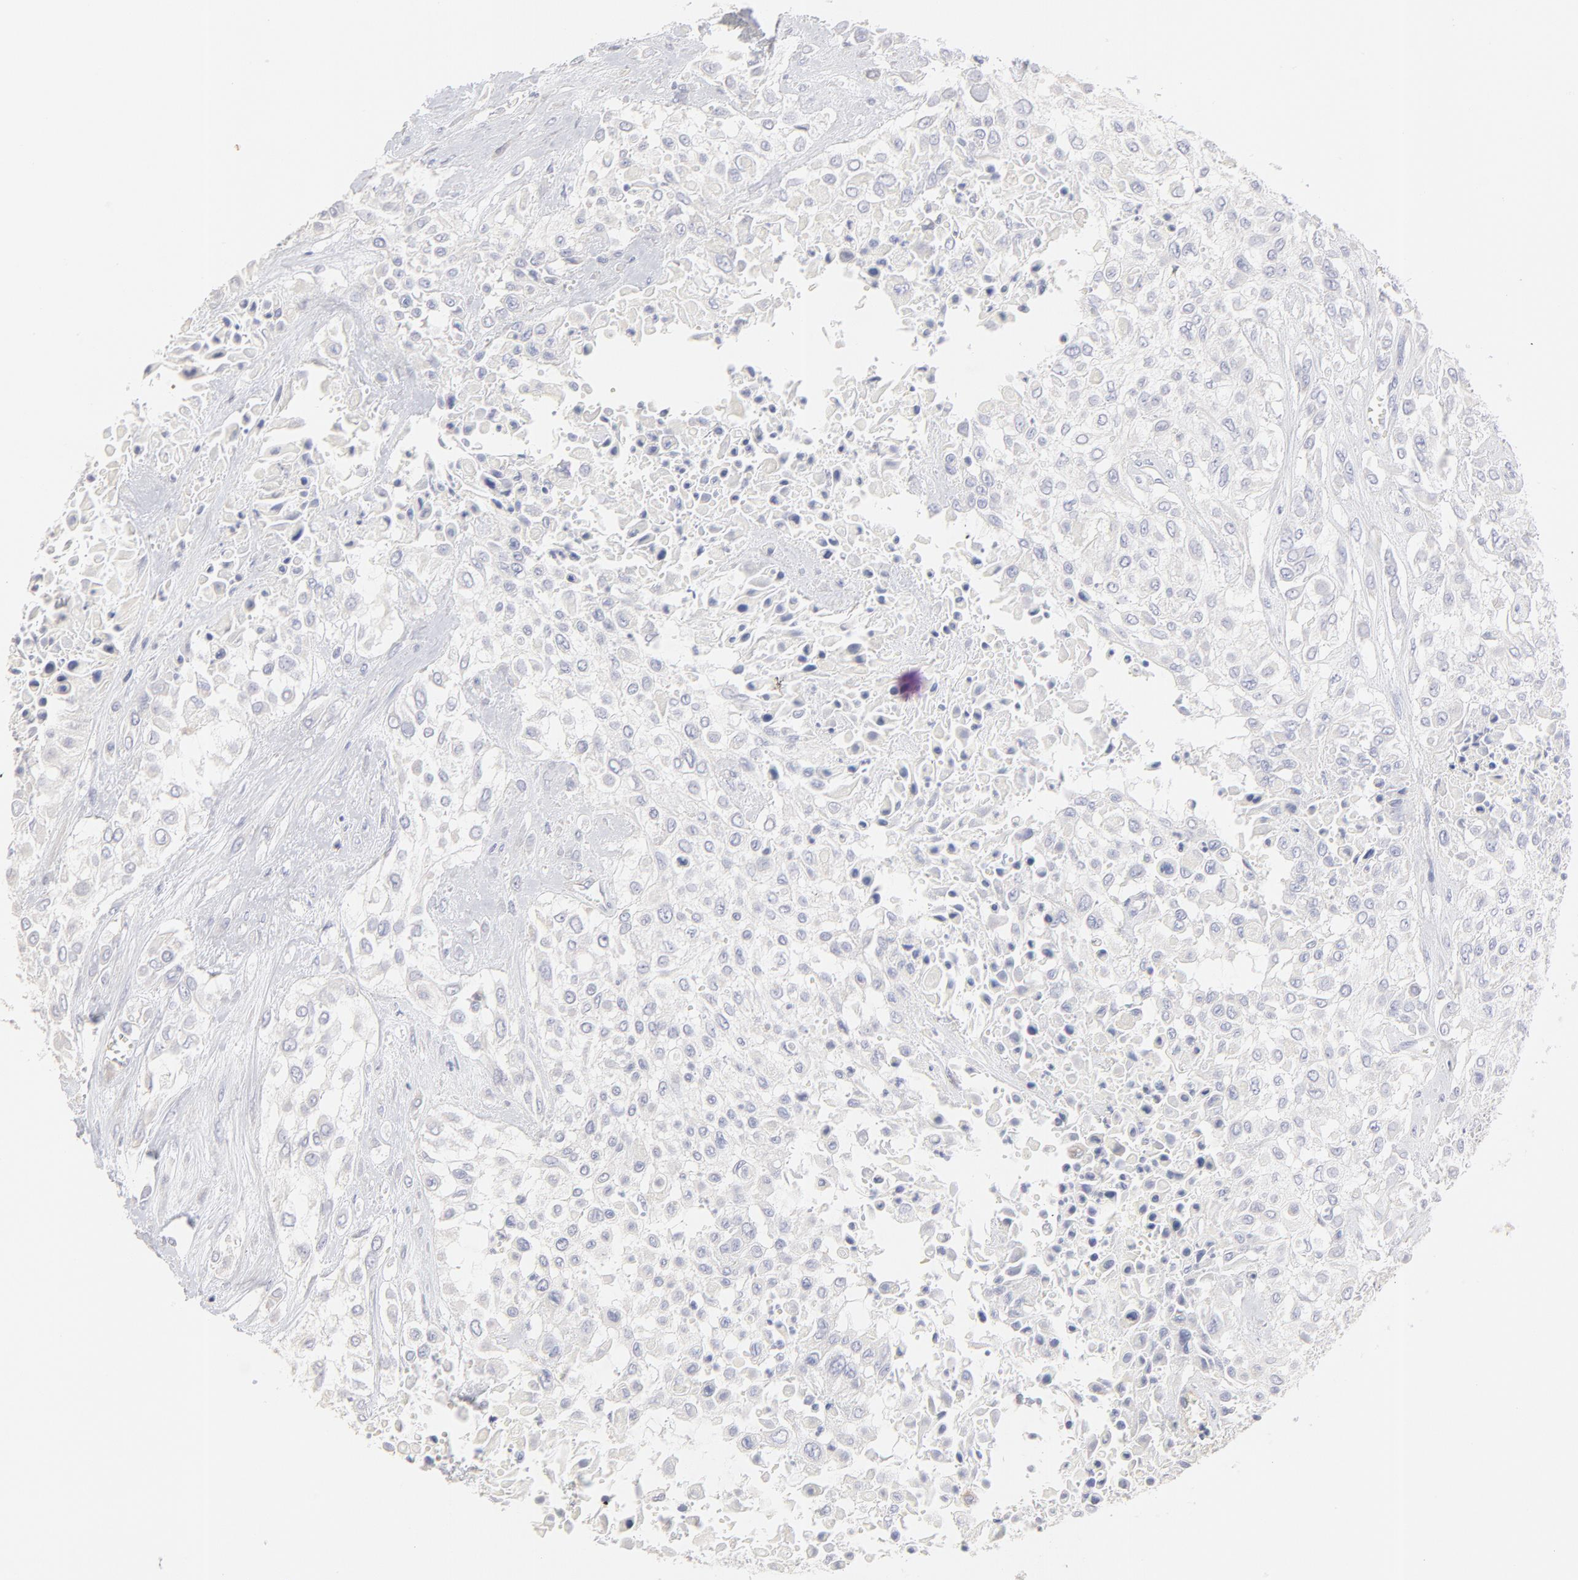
{"staining": {"intensity": "negative", "quantity": "none", "location": "none"}, "tissue": "urothelial cancer", "cell_type": "Tumor cells", "image_type": "cancer", "snomed": [{"axis": "morphology", "description": "Urothelial carcinoma, High grade"}, {"axis": "topography", "description": "Urinary bladder"}], "caption": "Tumor cells are negative for brown protein staining in high-grade urothelial carcinoma. Nuclei are stained in blue.", "gene": "TST", "patient": {"sex": "male", "age": 57}}